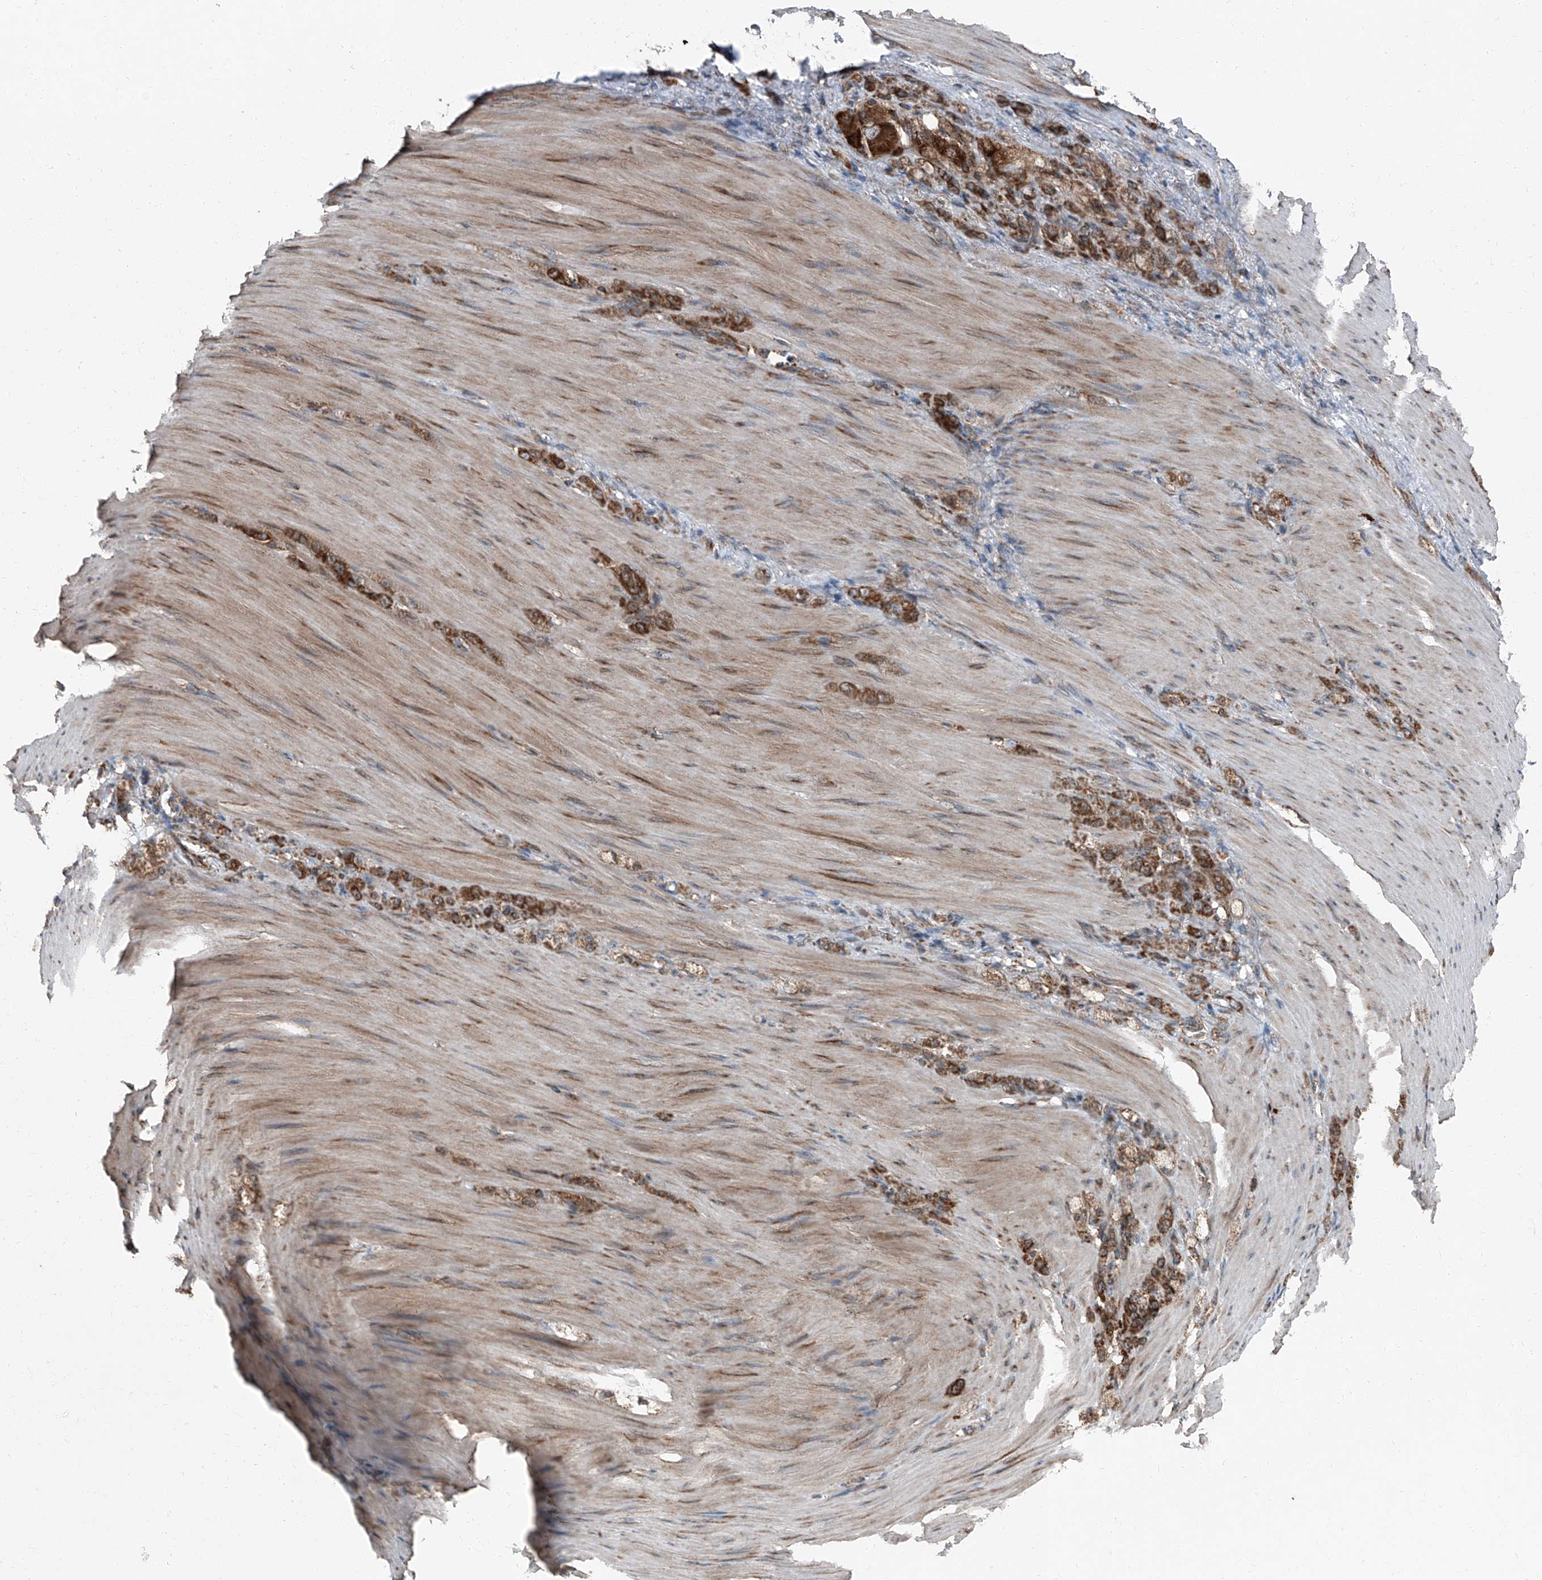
{"staining": {"intensity": "strong", "quantity": ">75%", "location": "cytoplasmic/membranous"}, "tissue": "stomach cancer", "cell_type": "Tumor cells", "image_type": "cancer", "snomed": [{"axis": "morphology", "description": "Normal tissue, NOS"}, {"axis": "morphology", "description": "Adenocarcinoma, NOS"}, {"axis": "topography", "description": "Stomach"}], "caption": "IHC (DAB) staining of human stomach cancer (adenocarcinoma) exhibits strong cytoplasmic/membranous protein positivity in approximately >75% of tumor cells. (IHC, brightfield microscopy, high magnification).", "gene": "LIMK1", "patient": {"sex": "male", "age": 82}}